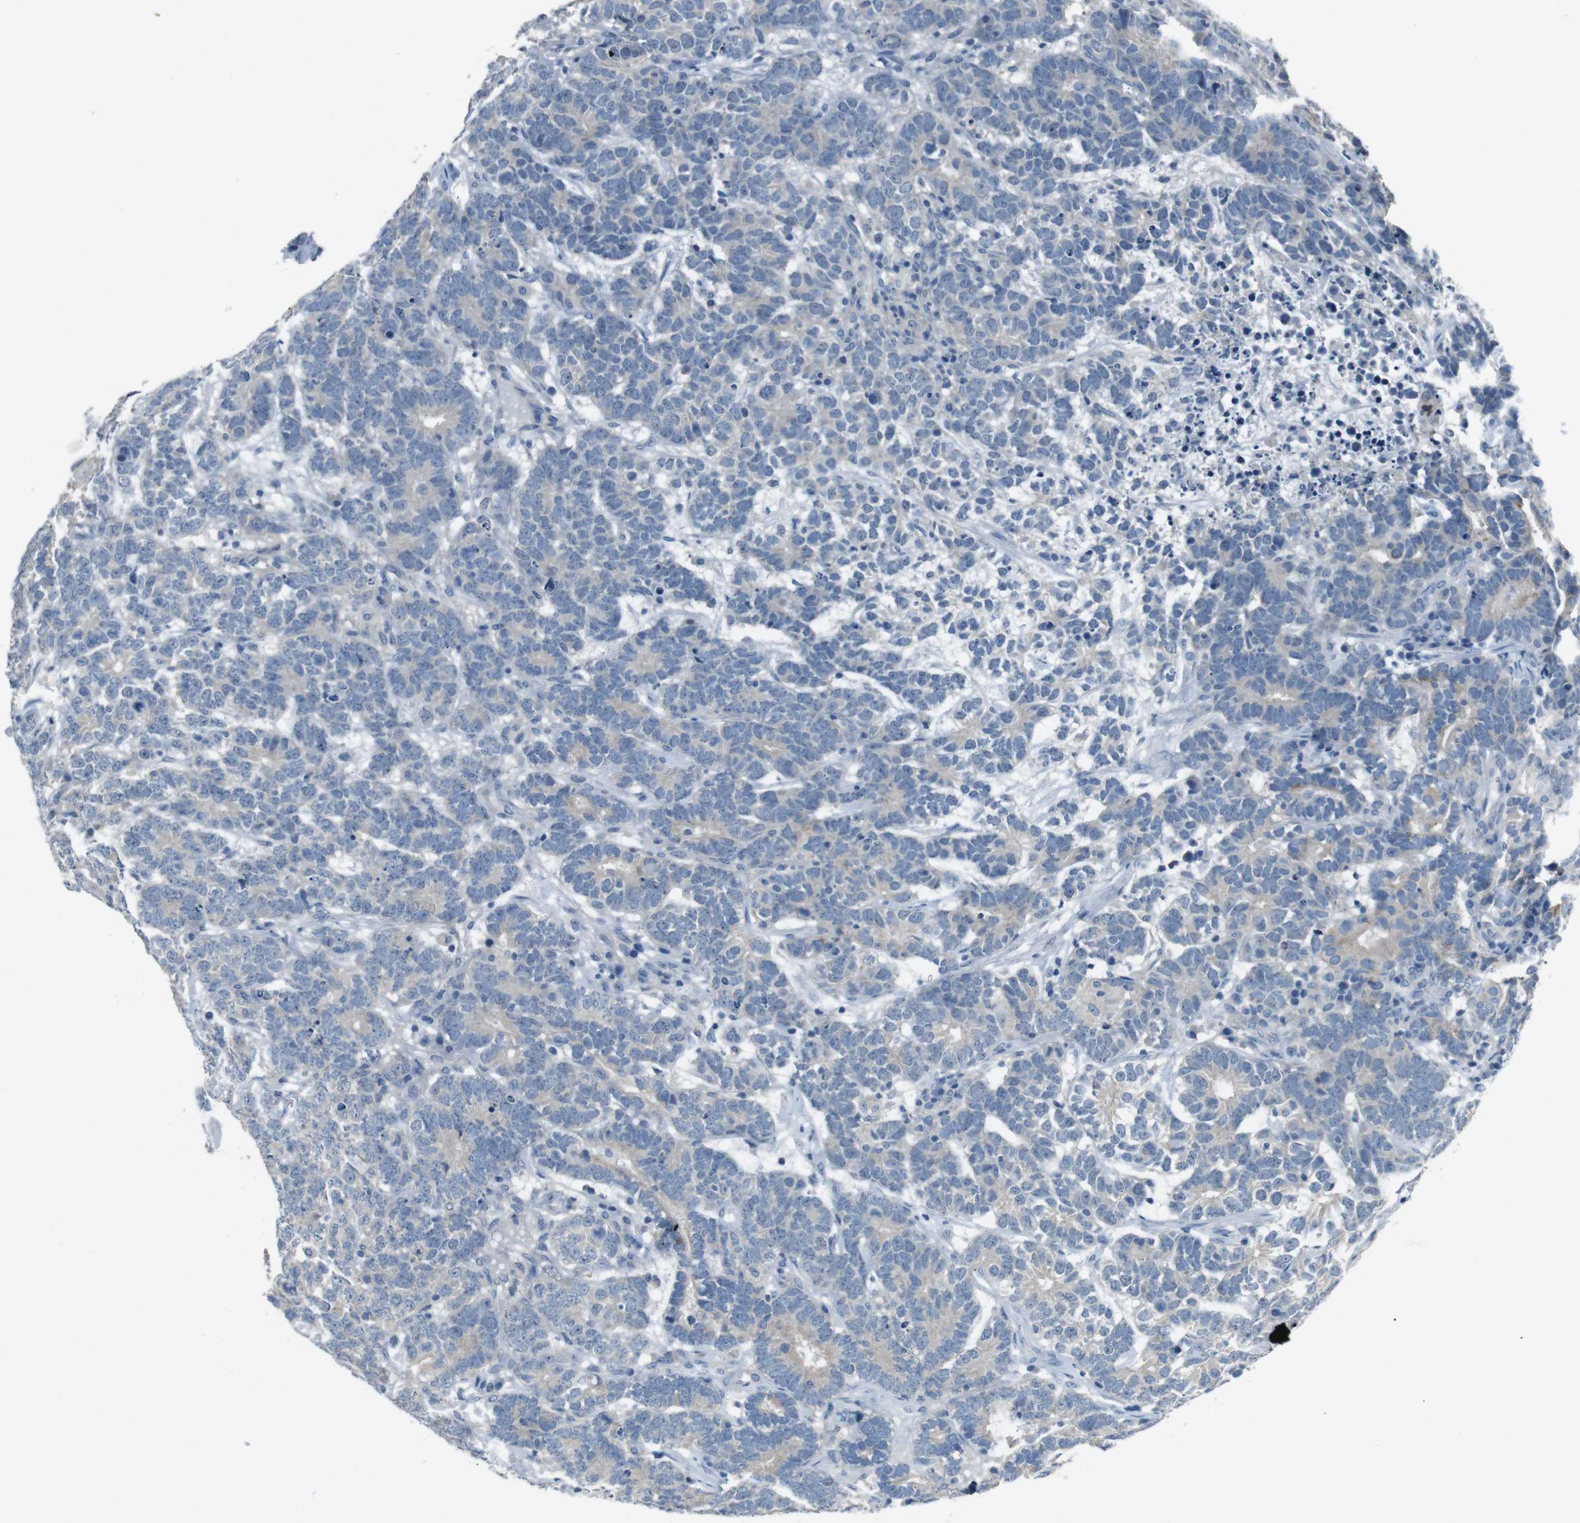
{"staining": {"intensity": "weak", "quantity": "<25%", "location": "cytoplasmic/membranous"}, "tissue": "testis cancer", "cell_type": "Tumor cells", "image_type": "cancer", "snomed": [{"axis": "morphology", "description": "Carcinoma, Embryonal, NOS"}, {"axis": "topography", "description": "Testis"}], "caption": "An image of testis embryonal carcinoma stained for a protein demonstrates no brown staining in tumor cells.", "gene": "ENTPD7", "patient": {"sex": "male", "age": 26}}